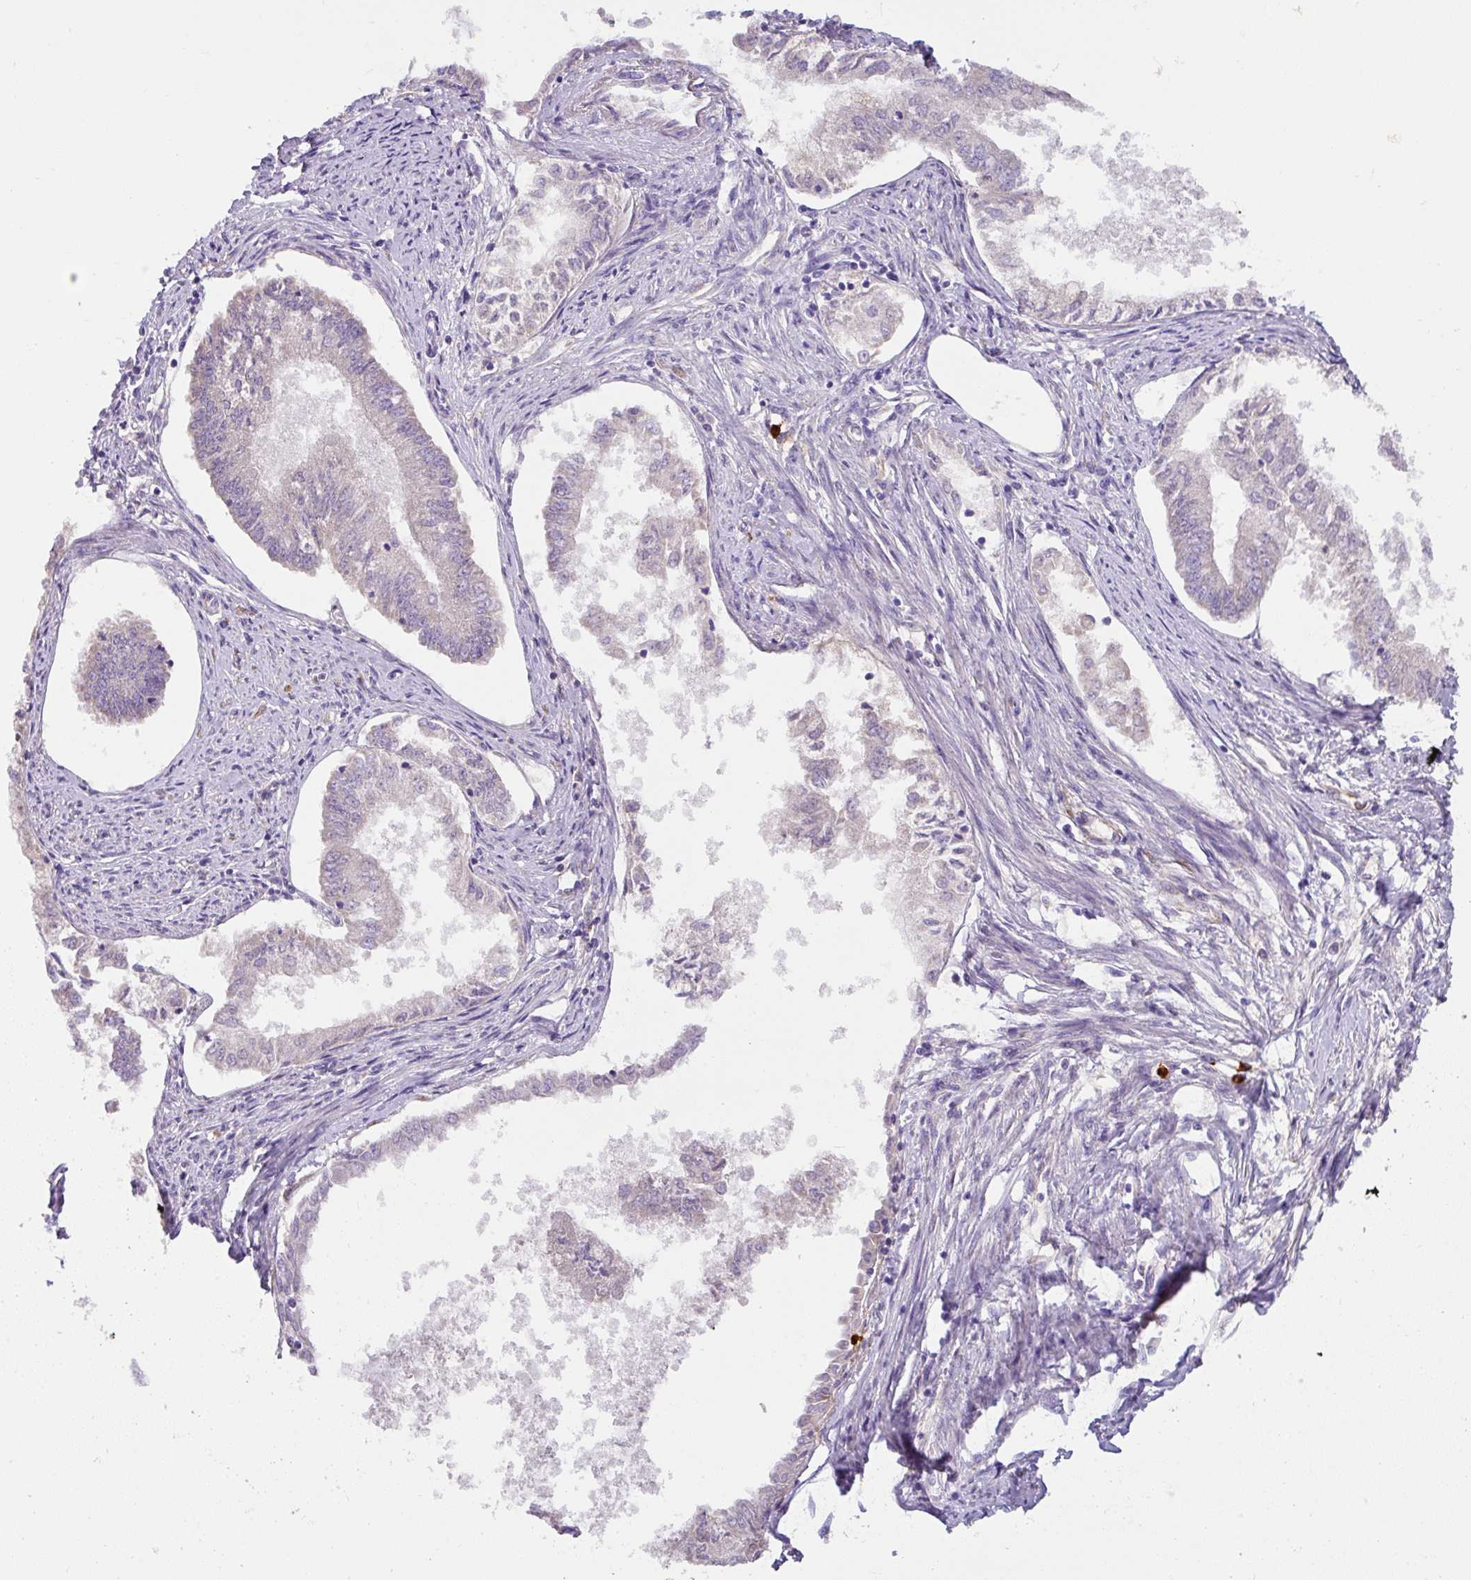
{"staining": {"intensity": "negative", "quantity": "none", "location": "none"}, "tissue": "endometrial cancer", "cell_type": "Tumor cells", "image_type": "cancer", "snomed": [{"axis": "morphology", "description": "Adenocarcinoma, NOS"}, {"axis": "topography", "description": "Endometrium"}], "caption": "Photomicrograph shows no significant protein expression in tumor cells of endometrial adenocarcinoma.", "gene": "CRISP3", "patient": {"sex": "female", "age": 76}}